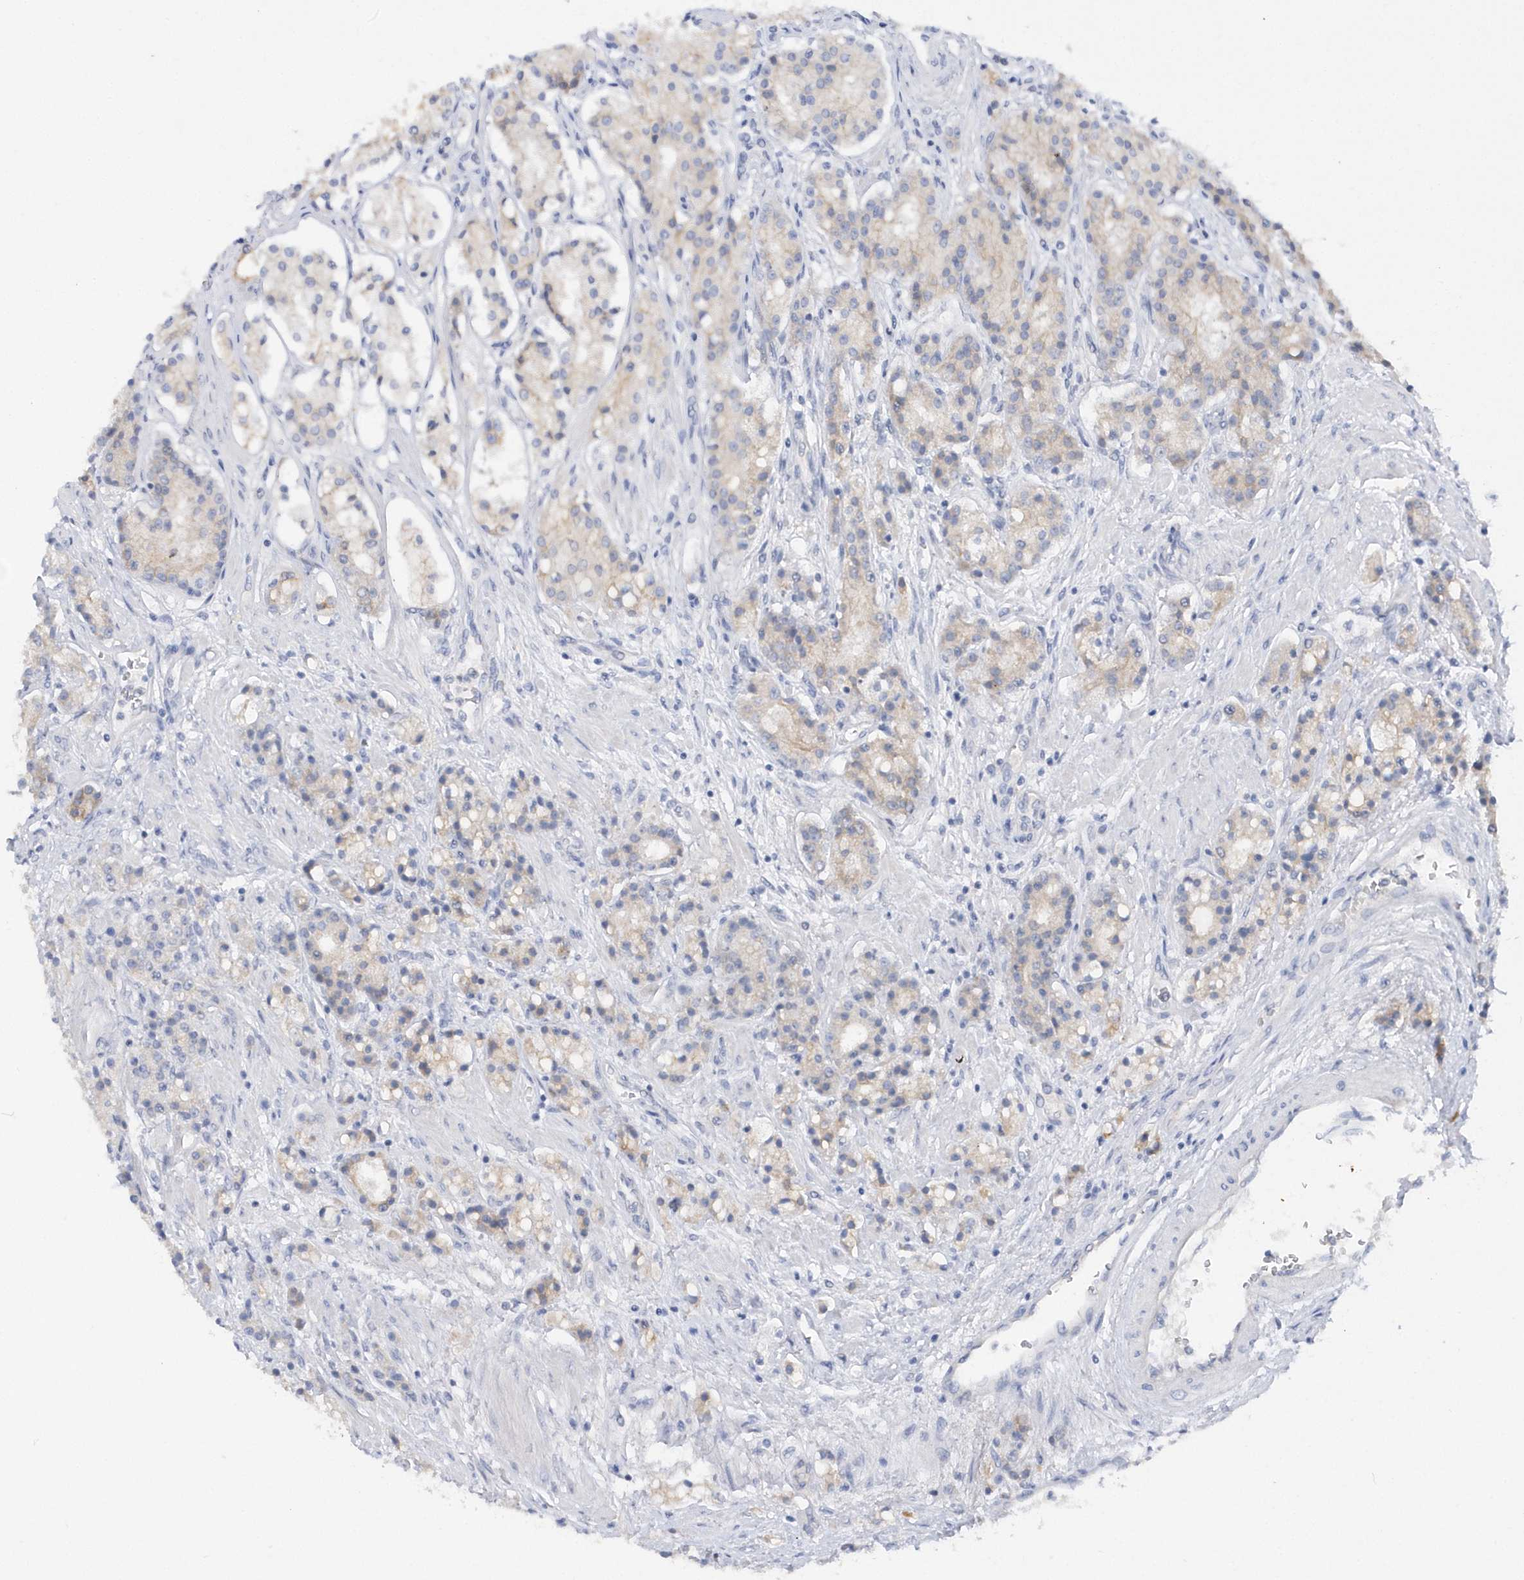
{"staining": {"intensity": "weak", "quantity": "<25%", "location": "cytoplasmic/membranous"}, "tissue": "prostate cancer", "cell_type": "Tumor cells", "image_type": "cancer", "snomed": [{"axis": "morphology", "description": "Adenocarcinoma, High grade"}, {"axis": "topography", "description": "Prostate"}], "caption": "Prostate cancer (adenocarcinoma (high-grade)) was stained to show a protein in brown. There is no significant staining in tumor cells. (Stains: DAB immunohistochemistry with hematoxylin counter stain, Microscopy: brightfield microscopy at high magnification).", "gene": "RPE", "patient": {"sex": "male", "age": 60}}